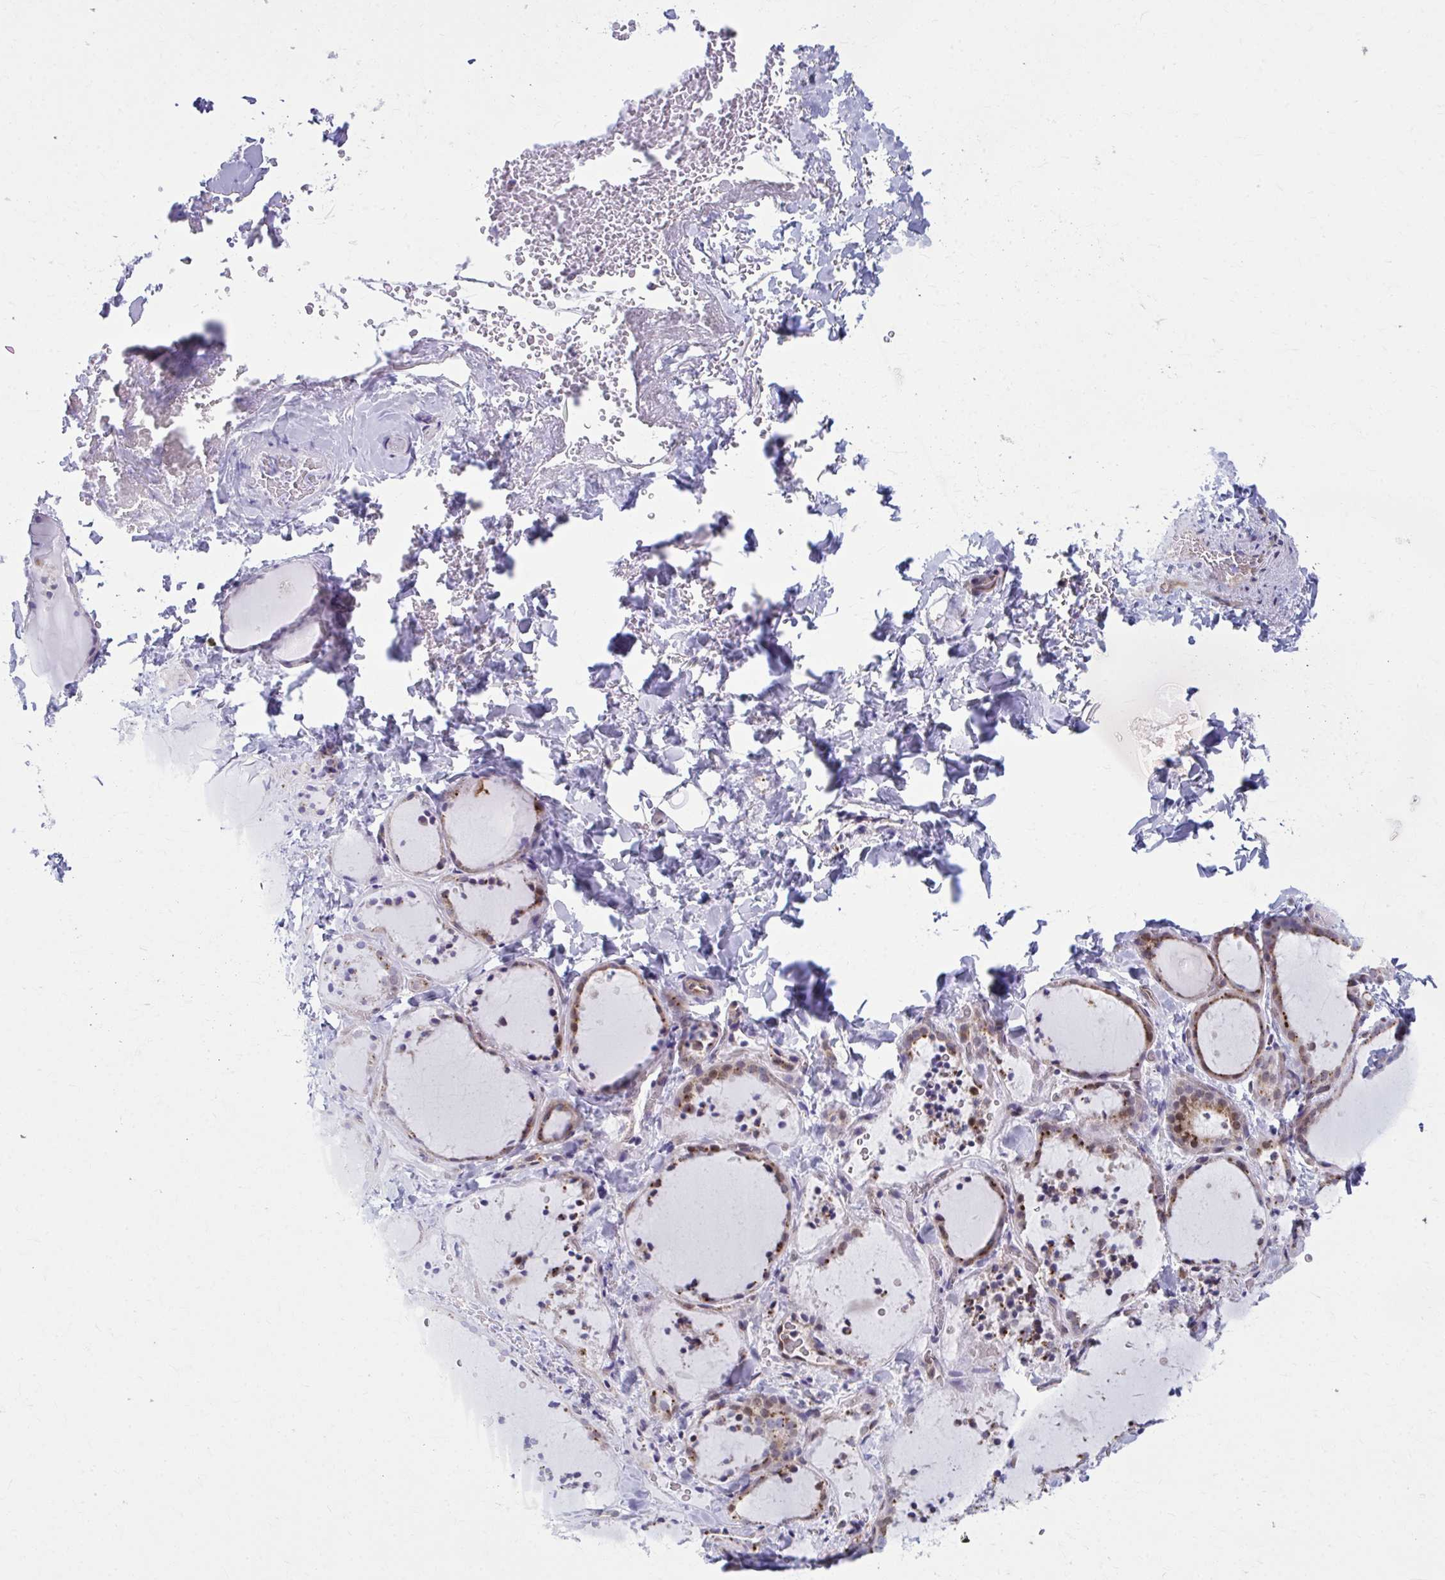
{"staining": {"intensity": "moderate", "quantity": ">75%", "location": "cytoplasmic/membranous,nuclear"}, "tissue": "thyroid gland", "cell_type": "Glandular cells", "image_type": "normal", "snomed": [{"axis": "morphology", "description": "Normal tissue, NOS"}, {"axis": "topography", "description": "Thyroid gland"}], "caption": "An image showing moderate cytoplasmic/membranous,nuclear positivity in approximately >75% of glandular cells in benign thyroid gland, as visualized by brown immunohistochemical staining.", "gene": "LRRC4B", "patient": {"sex": "female", "age": 22}}